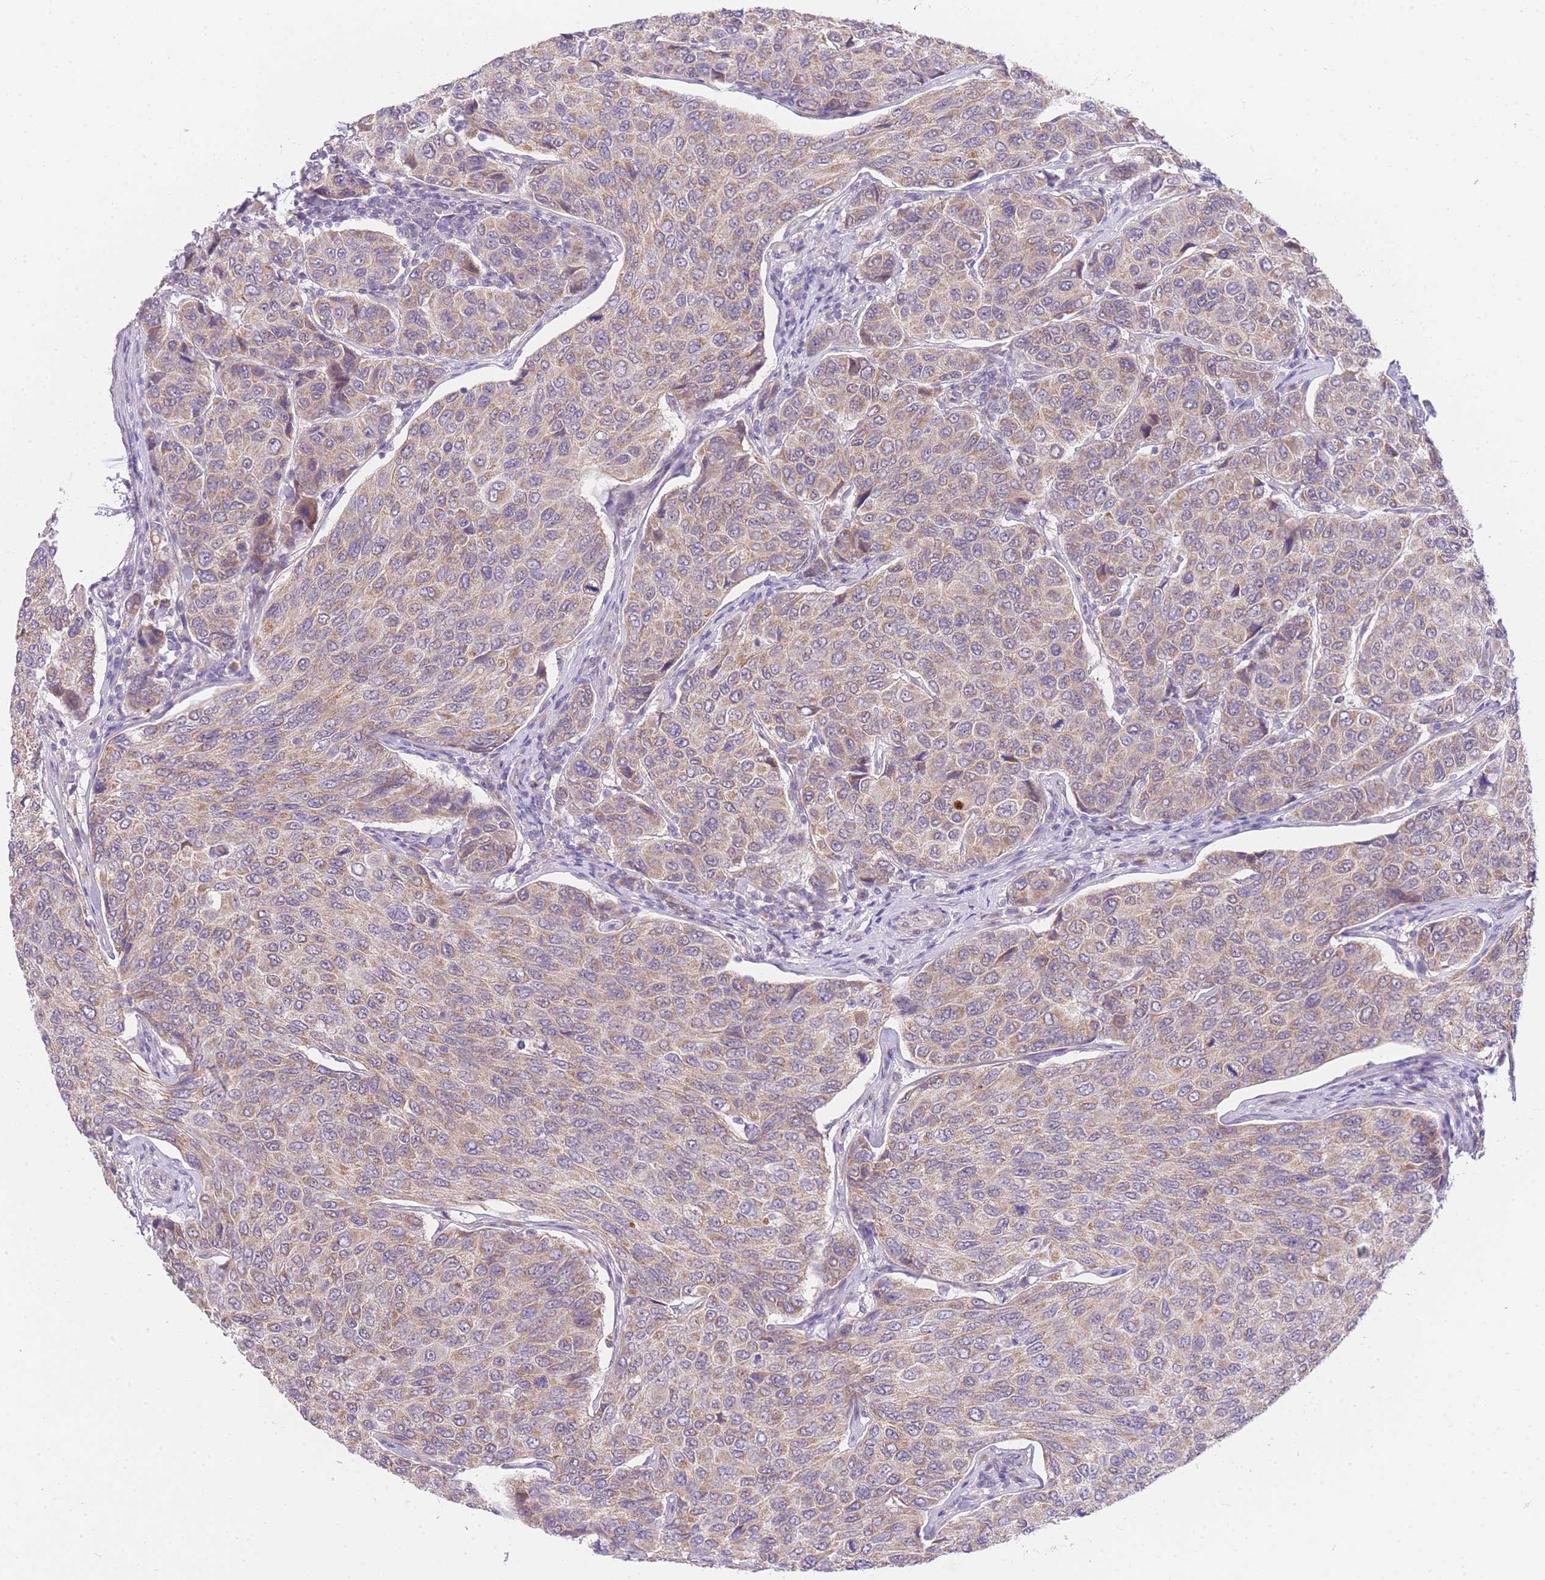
{"staining": {"intensity": "weak", "quantity": ">75%", "location": "cytoplasmic/membranous,nuclear"}, "tissue": "breast cancer", "cell_type": "Tumor cells", "image_type": "cancer", "snomed": [{"axis": "morphology", "description": "Duct carcinoma"}, {"axis": "topography", "description": "Breast"}], "caption": "A histopathology image showing weak cytoplasmic/membranous and nuclear expression in about >75% of tumor cells in breast invasive ductal carcinoma, as visualized by brown immunohistochemical staining.", "gene": "UBXN7", "patient": {"sex": "female", "age": 55}}